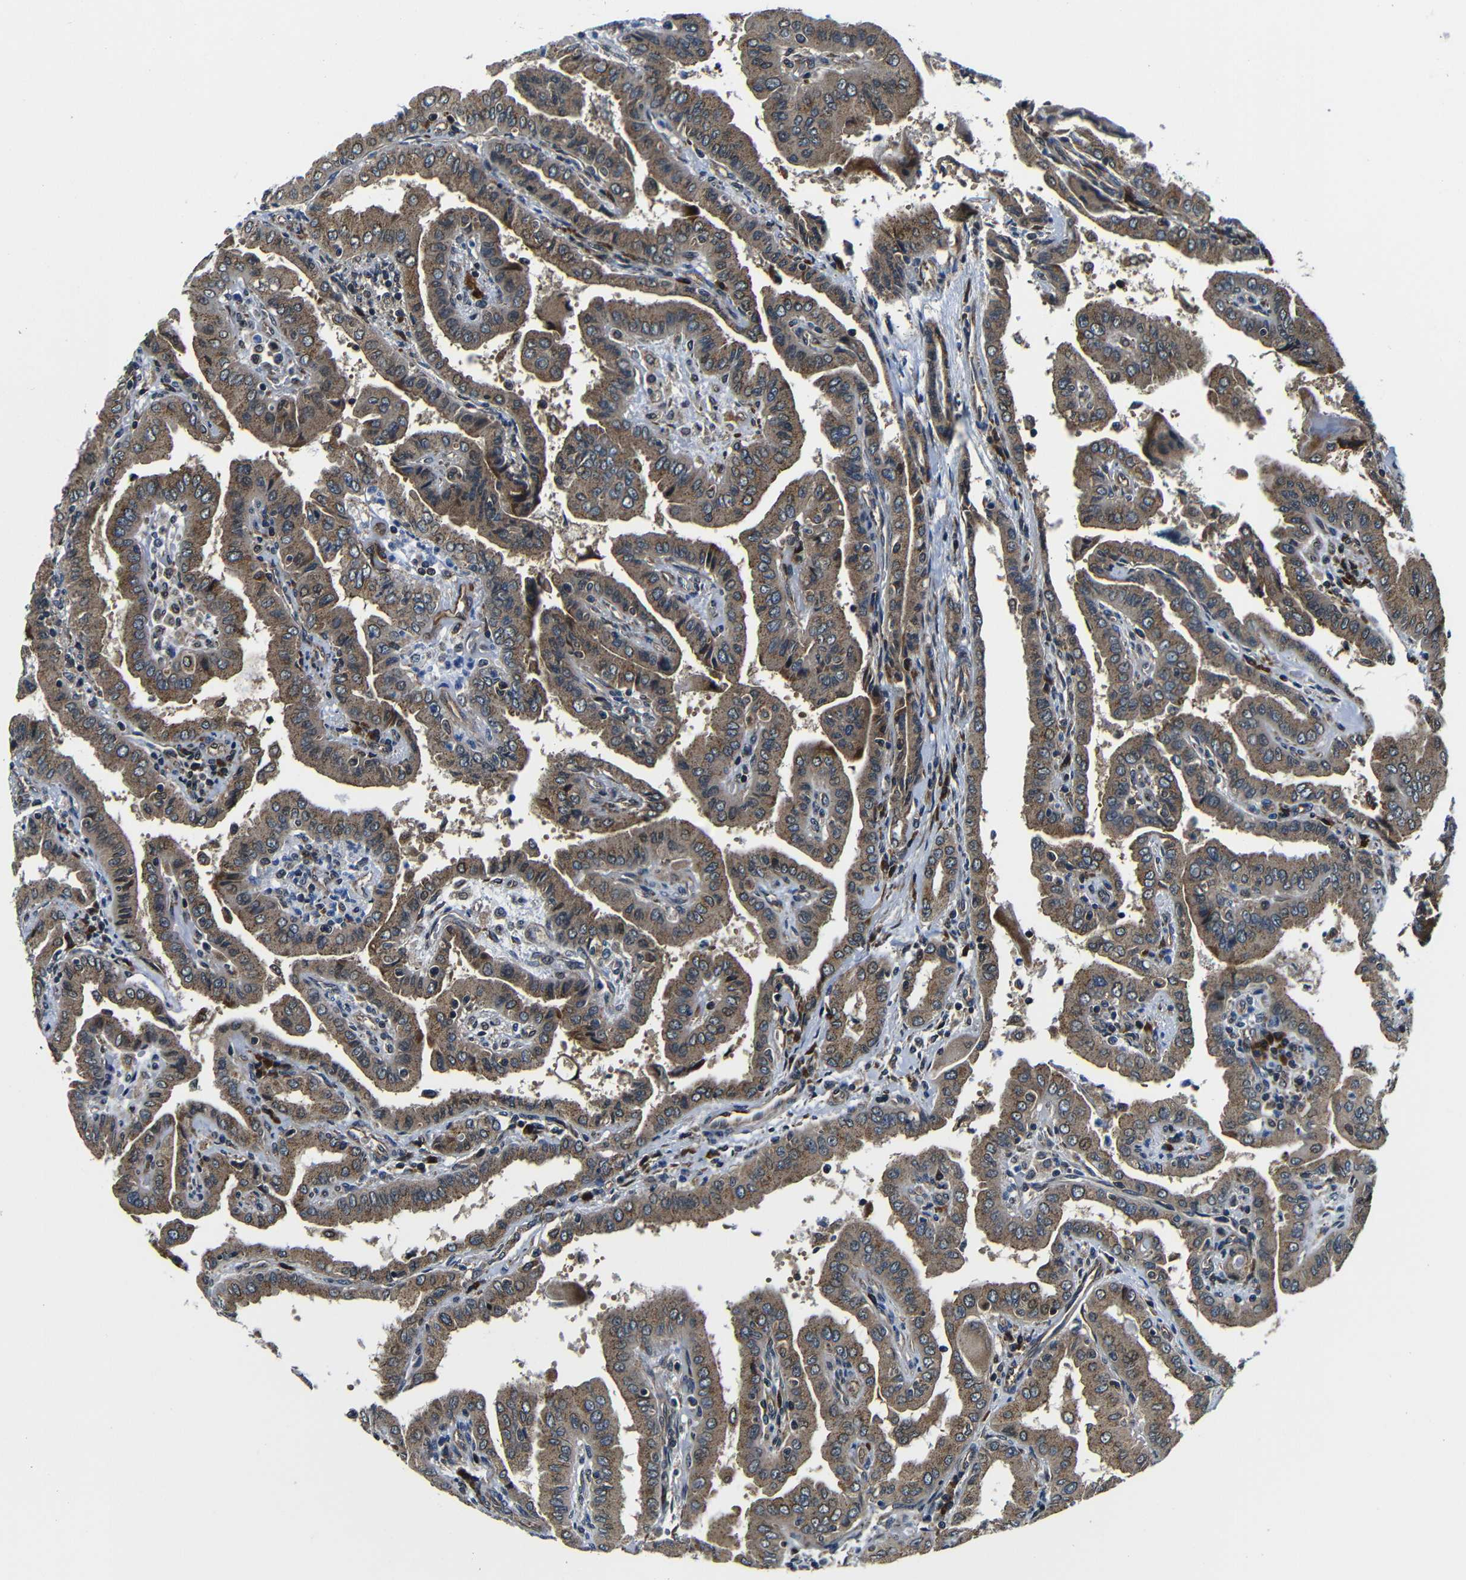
{"staining": {"intensity": "moderate", "quantity": ">75%", "location": "cytoplasmic/membranous"}, "tissue": "thyroid cancer", "cell_type": "Tumor cells", "image_type": "cancer", "snomed": [{"axis": "morphology", "description": "Papillary adenocarcinoma, NOS"}, {"axis": "topography", "description": "Thyroid gland"}], "caption": "IHC staining of papillary adenocarcinoma (thyroid), which reveals medium levels of moderate cytoplasmic/membranous staining in approximately >75% of tumor cells indicating moderate cytoplasmic/membranous protein staining. The staining was performed using DAB (brown) for protein detection and nuclei were counterstained in hematoxylin (blue).", "gene": "ABCE1", "patient": {"sex": "male", "age": 33}}